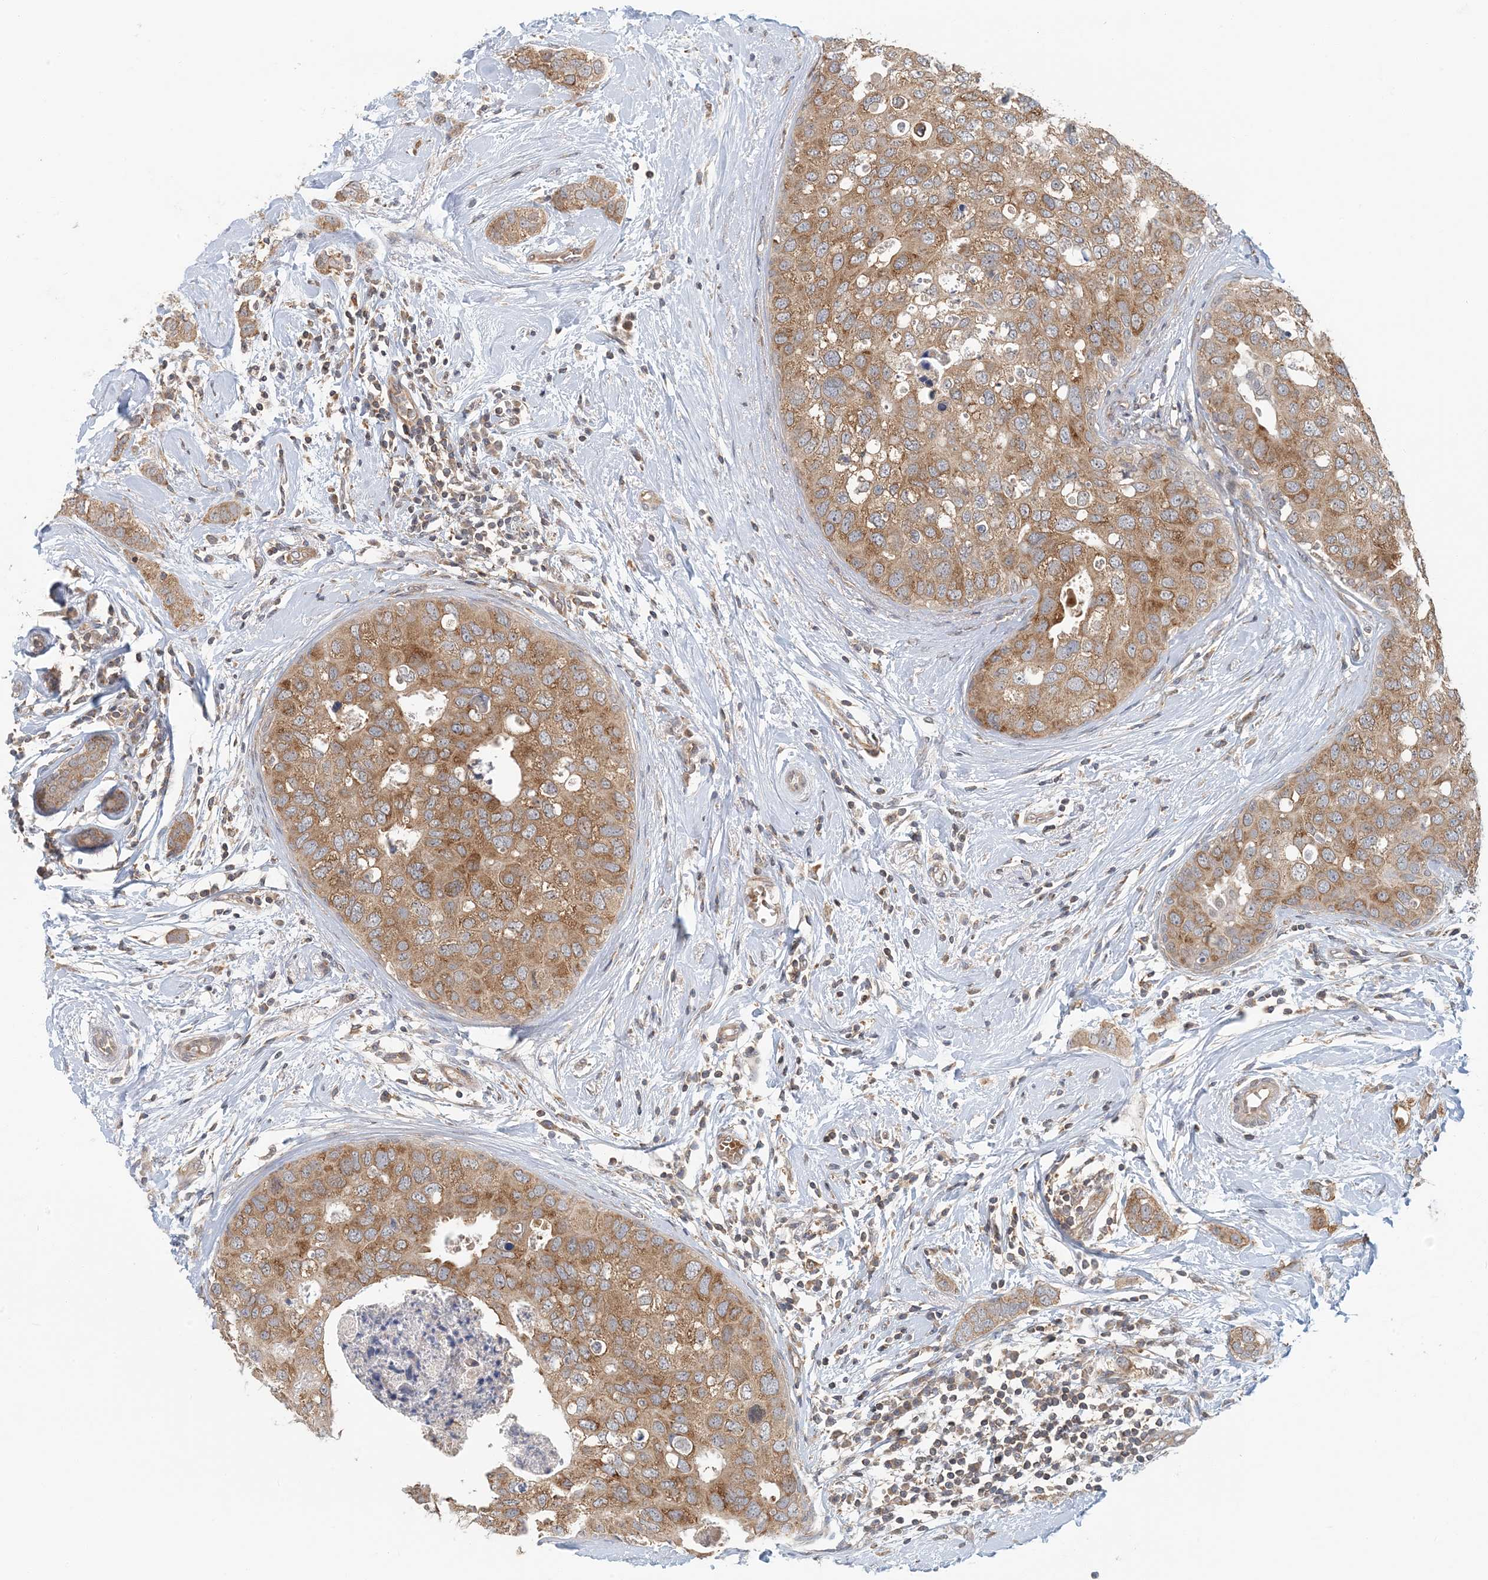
{"staining": {"intensity": "moderate", "quantity": ">75%", "location": "cytoplasmic/membranous"}, "tissue": "breast cancer", "cell_type": "Tumor cells", "image_type": "cancer", "snomed": [{"axis": "morphology", "description": "Duct carcinoma"}, {"axis": "topography", "description": "Breast"}], "caption": "Moderate cytoplasmic/membranous expression for a protein is appreciated in approximately >75% of tumor cells of breast cancer (intraductal carcinoma) using IHC.", "gene": "ATP13A2", "patient": {"sex": "female", "age": 50}}